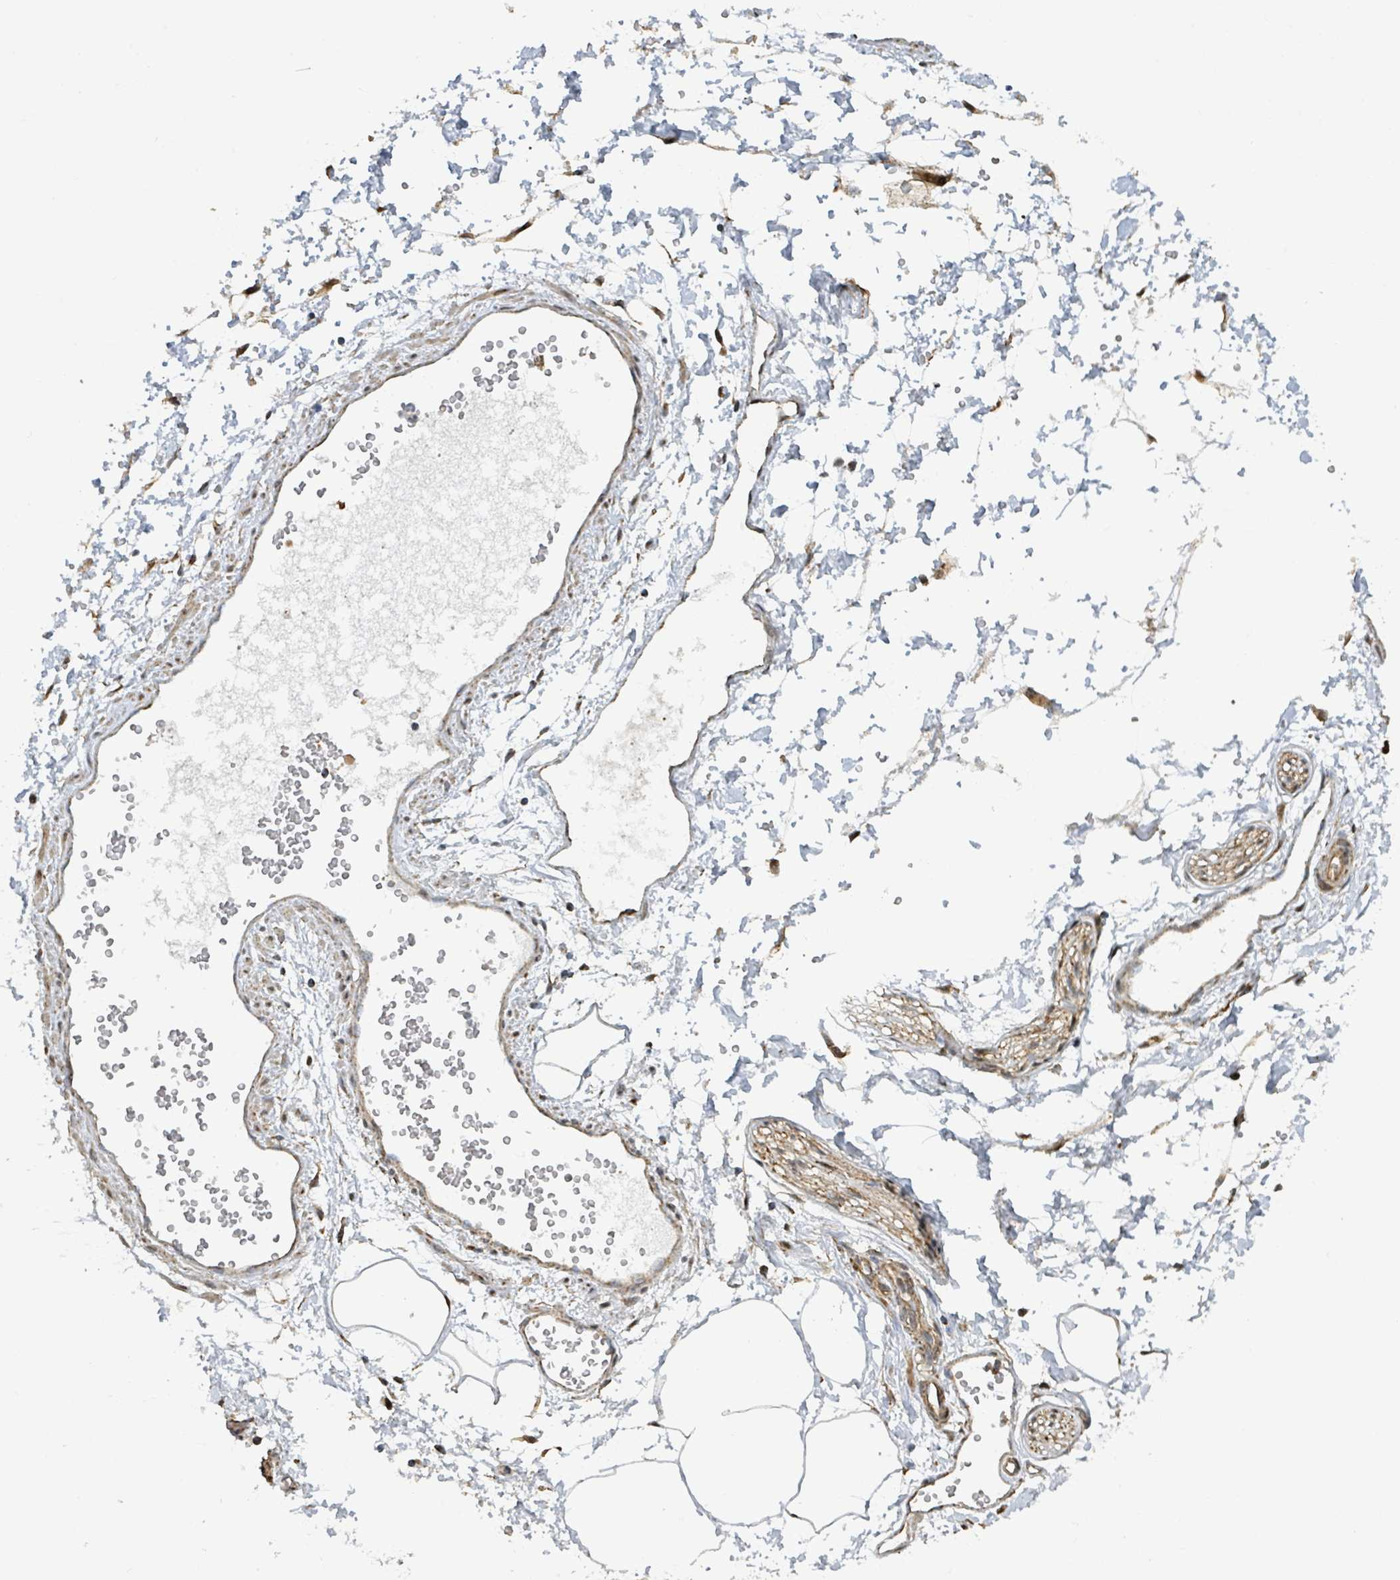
{"staining": {"intensity": "moderate", "quantity": "25%-75%", "location": "cytoplasmic/membranous,nuclear"}, "tissue": "adipose tissue", "cell_type": "Adipocytes", "image_type": "normal", "snomed": [{"axis": "morphology", "description": "Normal tissue, NOS"}, {"axis": "topography", "description": "Prostate"}, {"axis": "topography", "description": "Peripheral nerve tissue"}], "caption": "A brown stain labels moderate cytoplasmic/membranous,nuclear staining of a protein in adipocytes of normal human adipose tissue.", "gene": "PSMB7", "patient": {"sex": "male", "age": 55}}